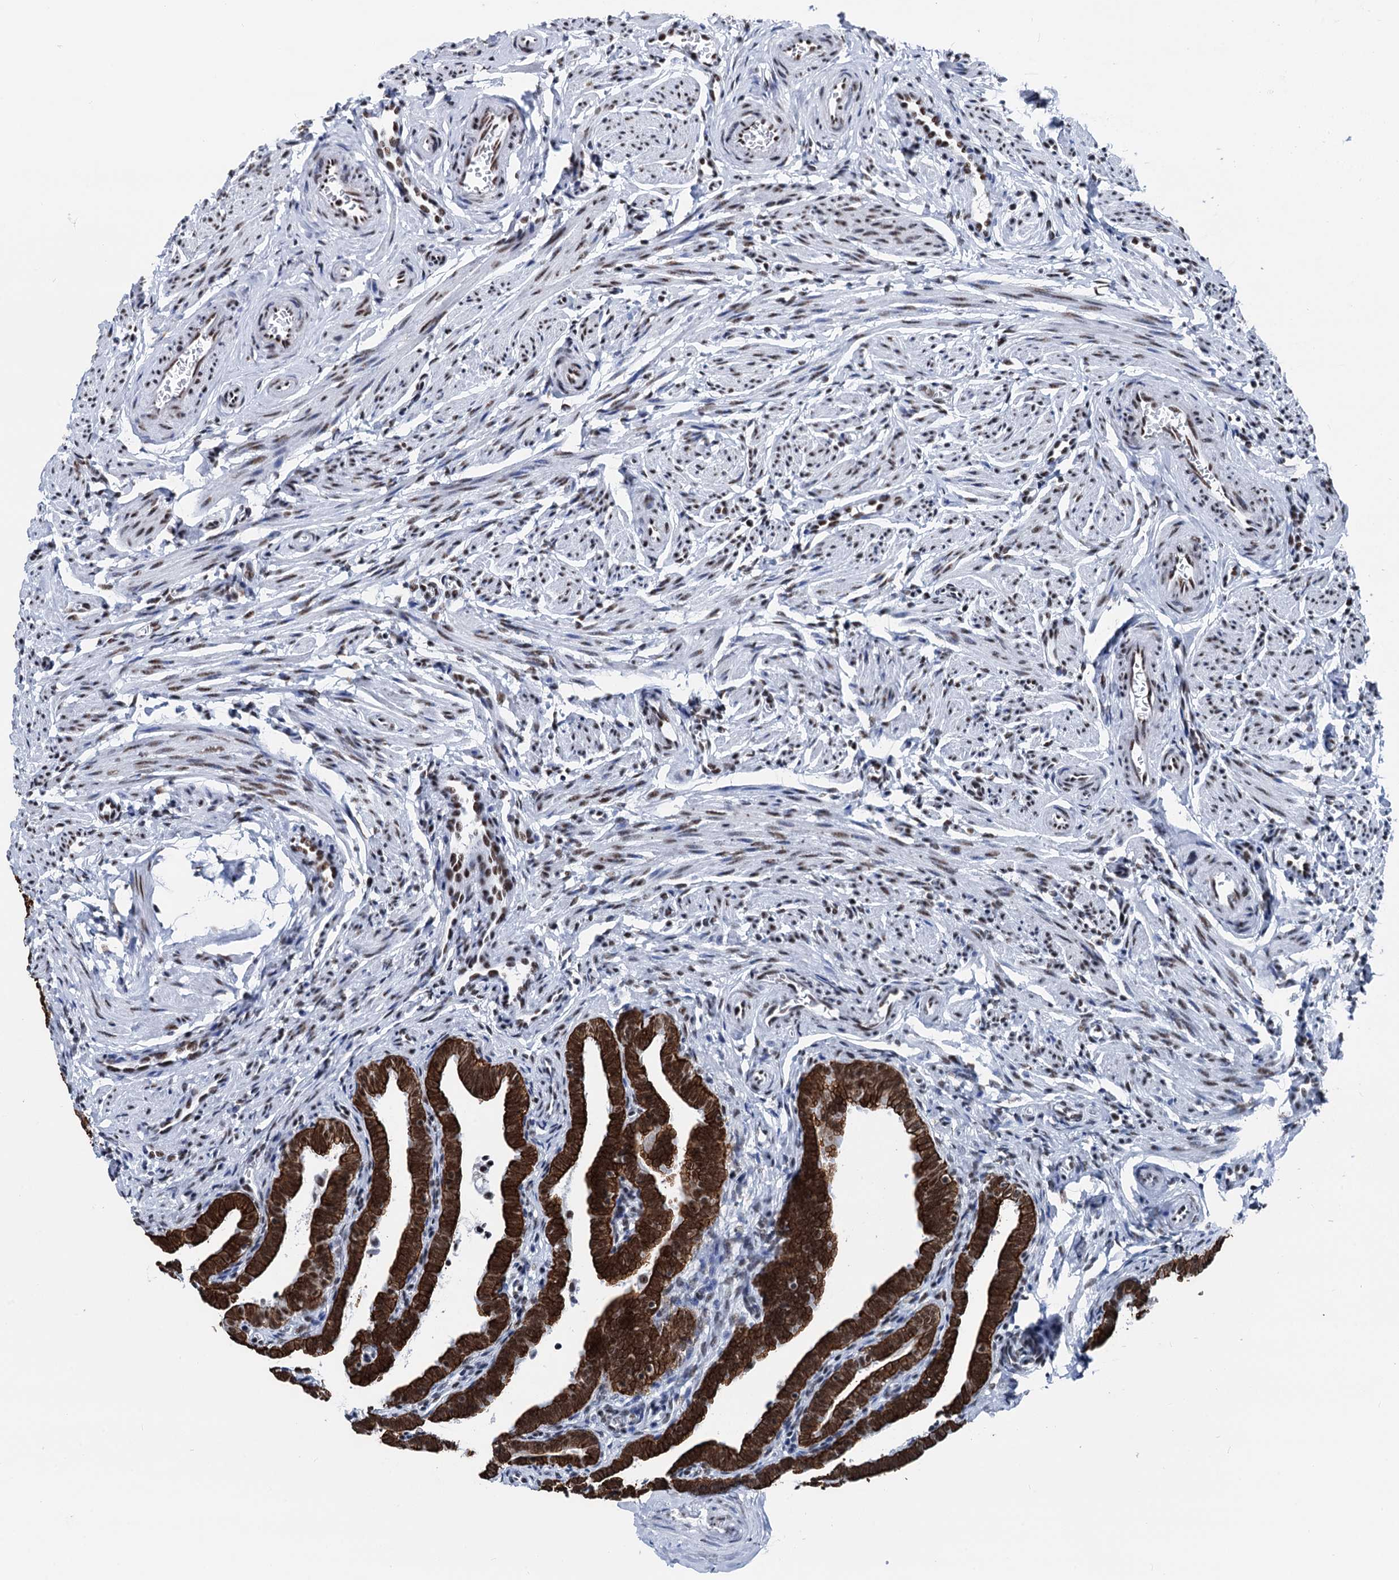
{"staining": {"intensity": "strong", "quantity": ">75%", "location": "cytoplasmic/membranous,nuclear"}, "tissue": "fallopian tube", "cell_type": "Glandular cells", "image_type": "normal", "snomed": [{"axis": "morphology", "description": "Normal tissue, NOS"}, {"axis": "topography", "description": "Fallopian tube"}], "caption": "DAB immunohistochemical staining of benign fallopian tube shows strong cytoplasmic/membranous,nuclear protein positivity in about >75% of glandular cells. The protein is stained brown, and the nuclei are stained in blue (DAB (3,3'-diaminobenzidine) IHC with brightfield microscopy, high magnification).", "gene": "DDX23", "patient": {"sex": "female", "age": 36}}